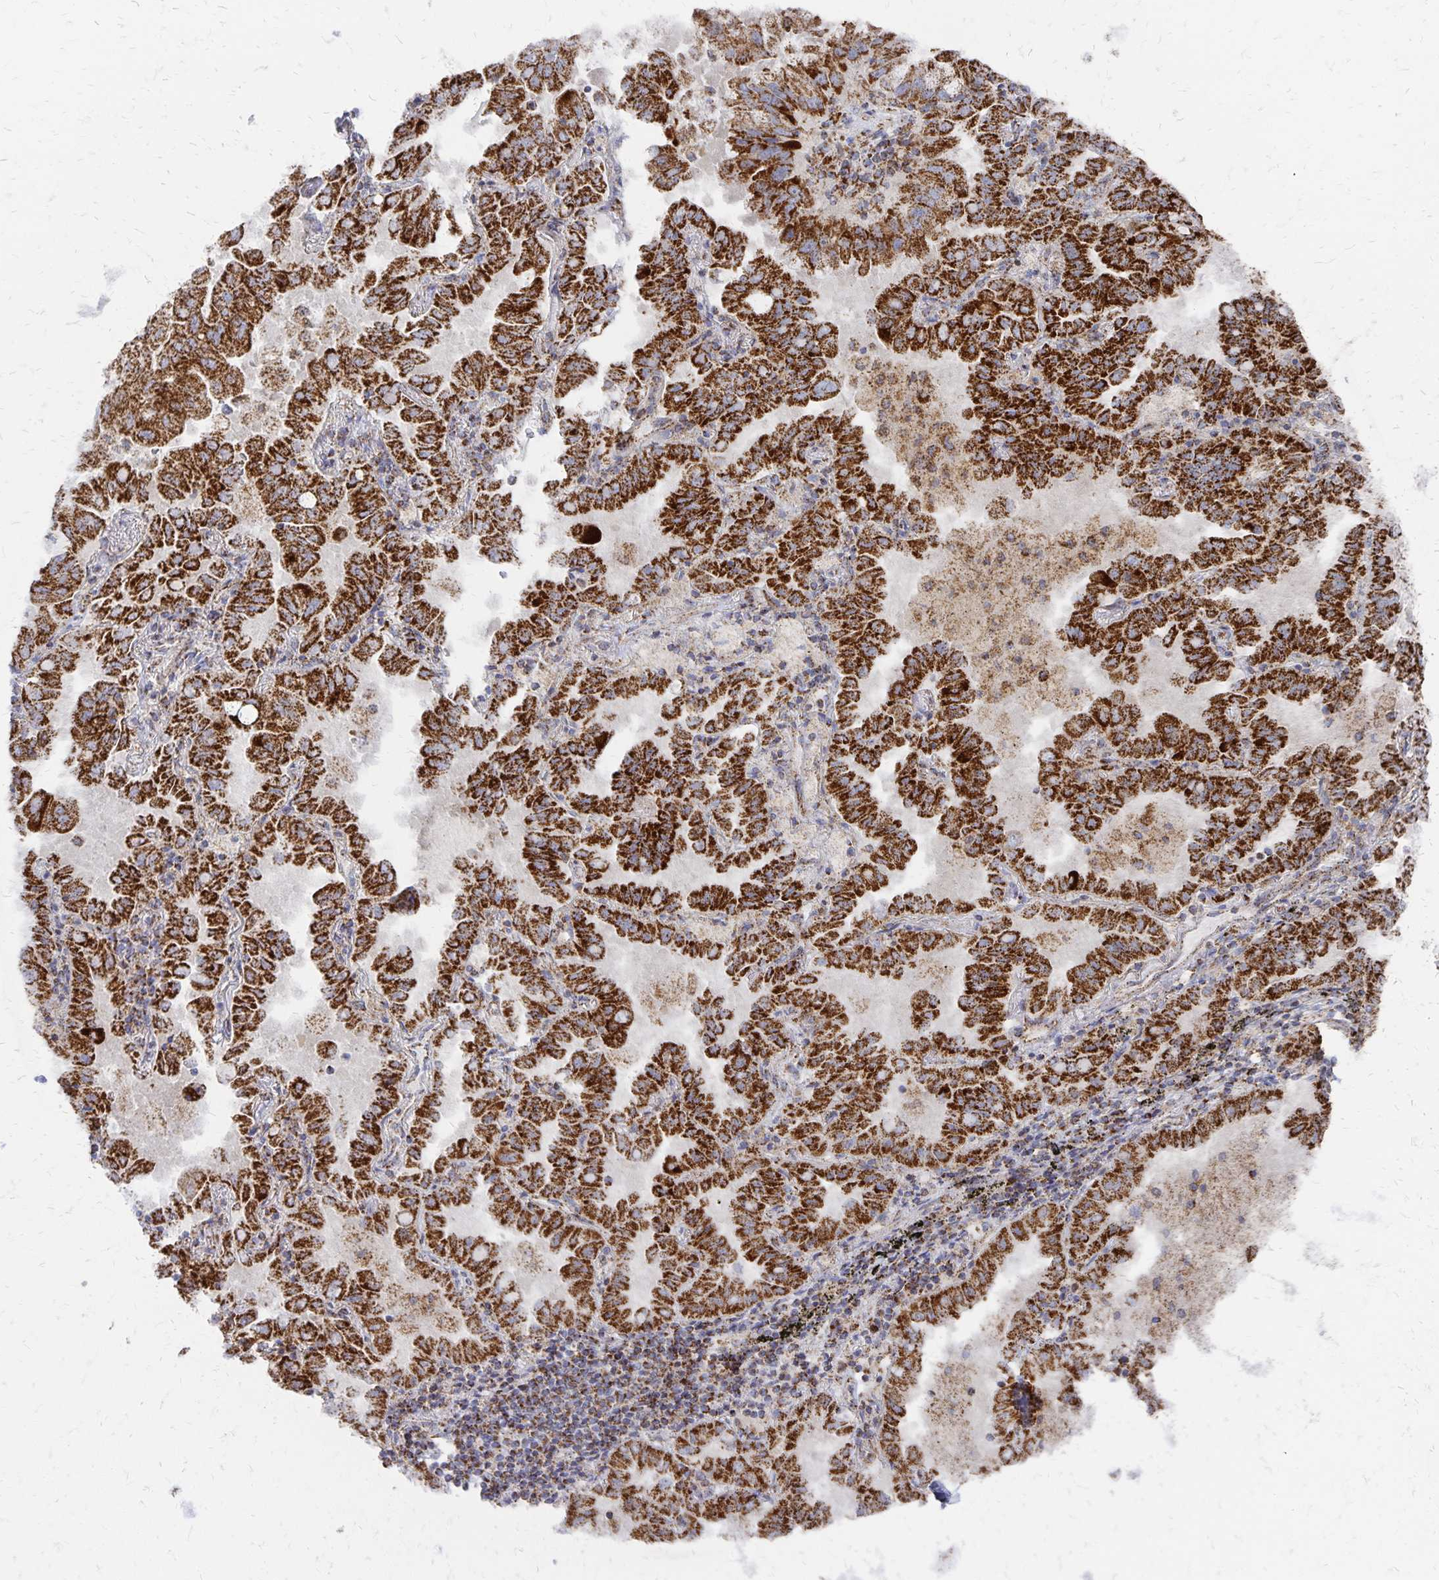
{"staining": {"intensity": "strong", "quantity": ">75%", "location": "cytoplasmic/membranous"}, "tissue": "lung cancer", "cell_type": "Tumor cells", "image_type": "cancer", "snomed": [{"axis": "morphology", "description": "Adenocarcinoma, NOS"}, {"axis": "topography", "description": "Lung"}], "caption": "About >75% of tumor cells in adenocarcinoma (lung) demonstrate strong cytoplasmic/membranous protein staining as visualized by brown immunohistochemical staining.", "gene": "STOML2", "patient": {"sex": "male", "age": 64}}